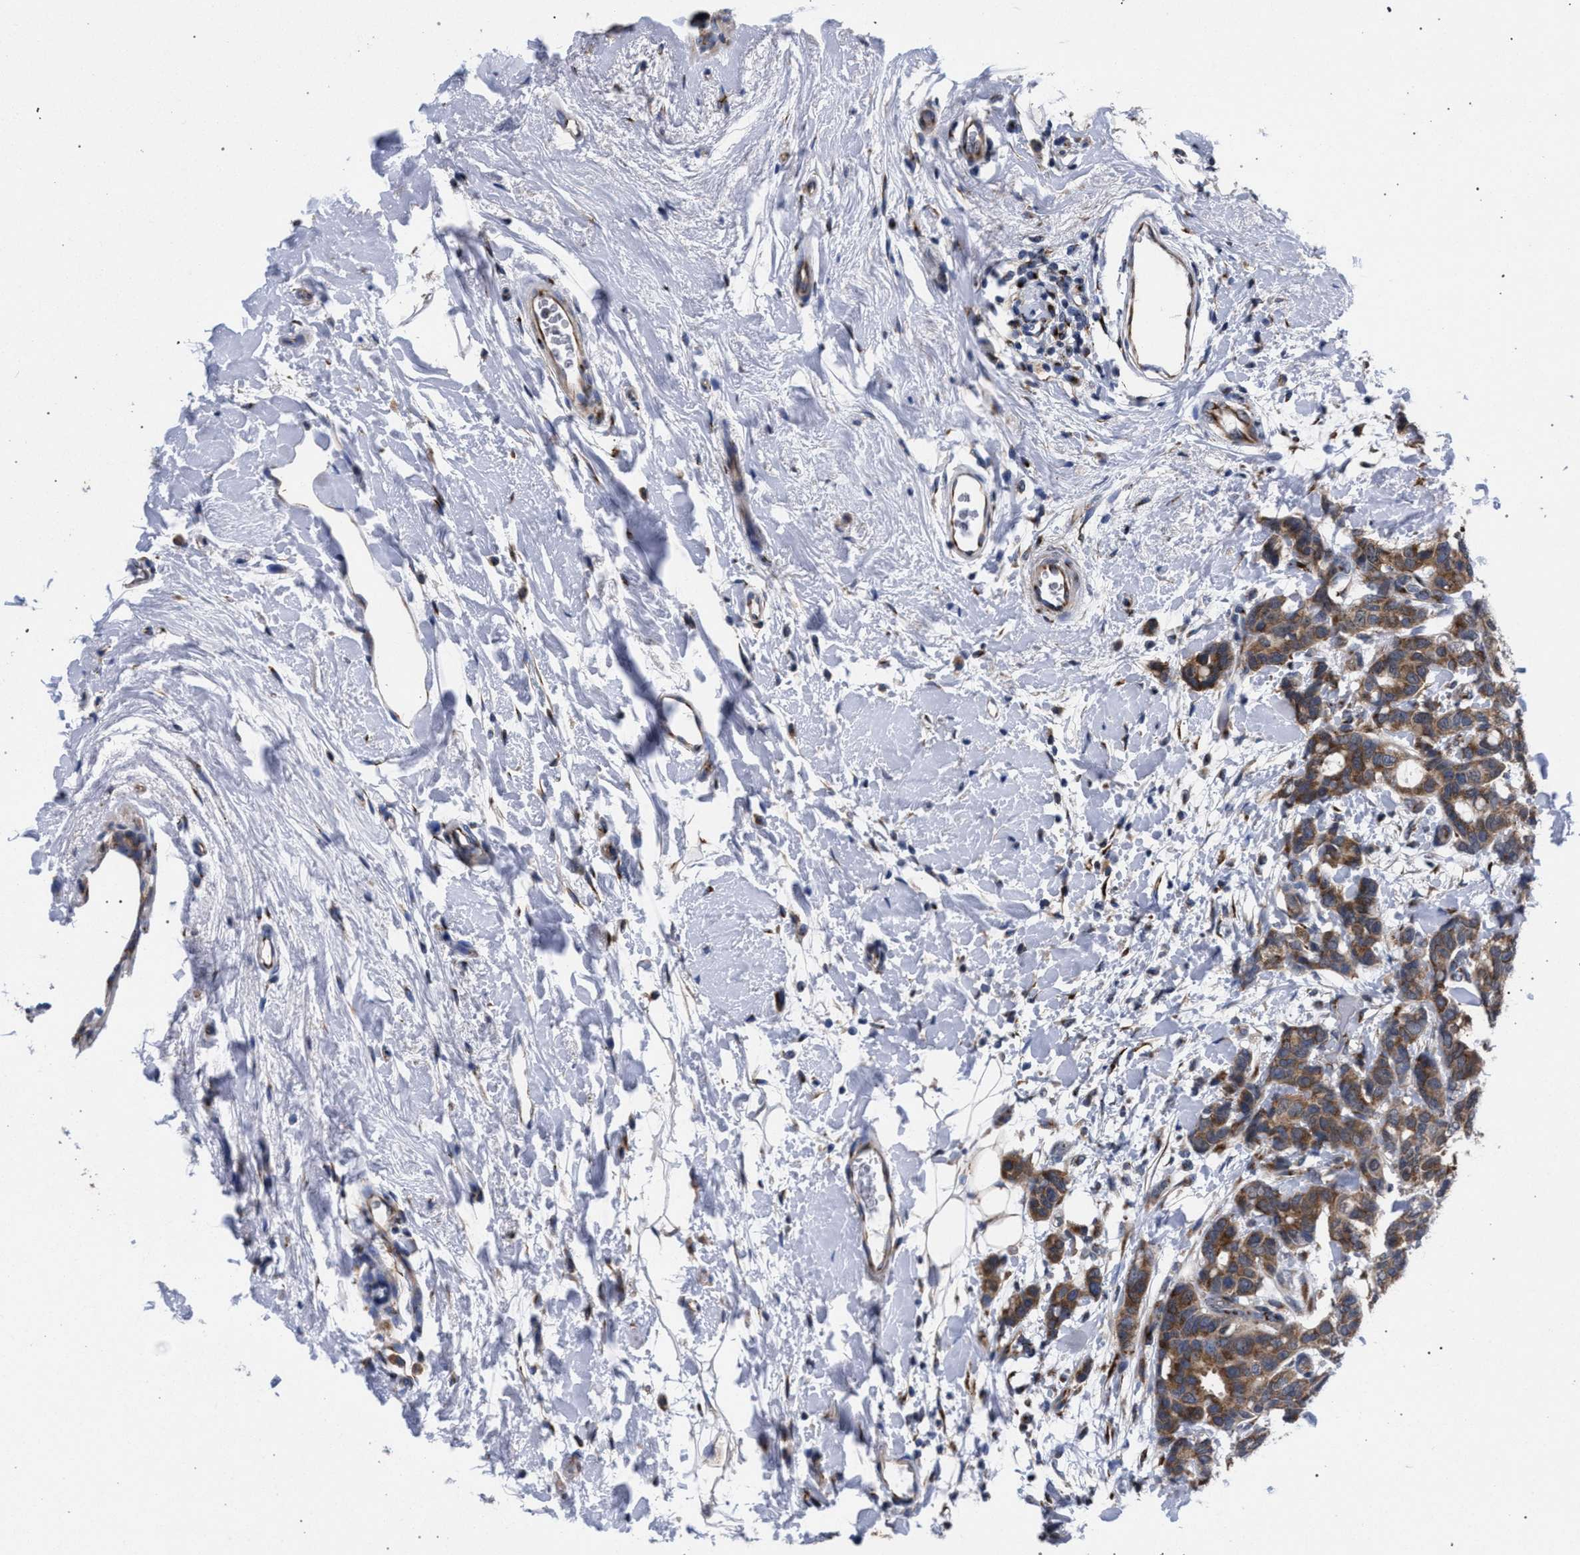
{"staining": {"intensity": "moderate", "quantity": ">75%", "location": "cytoplasmic/membranous"}, "tissue": "breast cancer", "cell_type": "Tumor cells", "image_type": "cancer", "snomed": [{"axis": "morphology", "description": "Duct carcinoma"}, {"axis": "topography", "description": "Breast"}], "caption": "An image showing moderate cytoplasmic/membranous positivity in about >75% of tumor cells in breast intraductal carcinoma, as visualized by brown immunohistochemical staining.", "gene": "GOLGA2", "patient": {"sex": "female", "age": 87}}